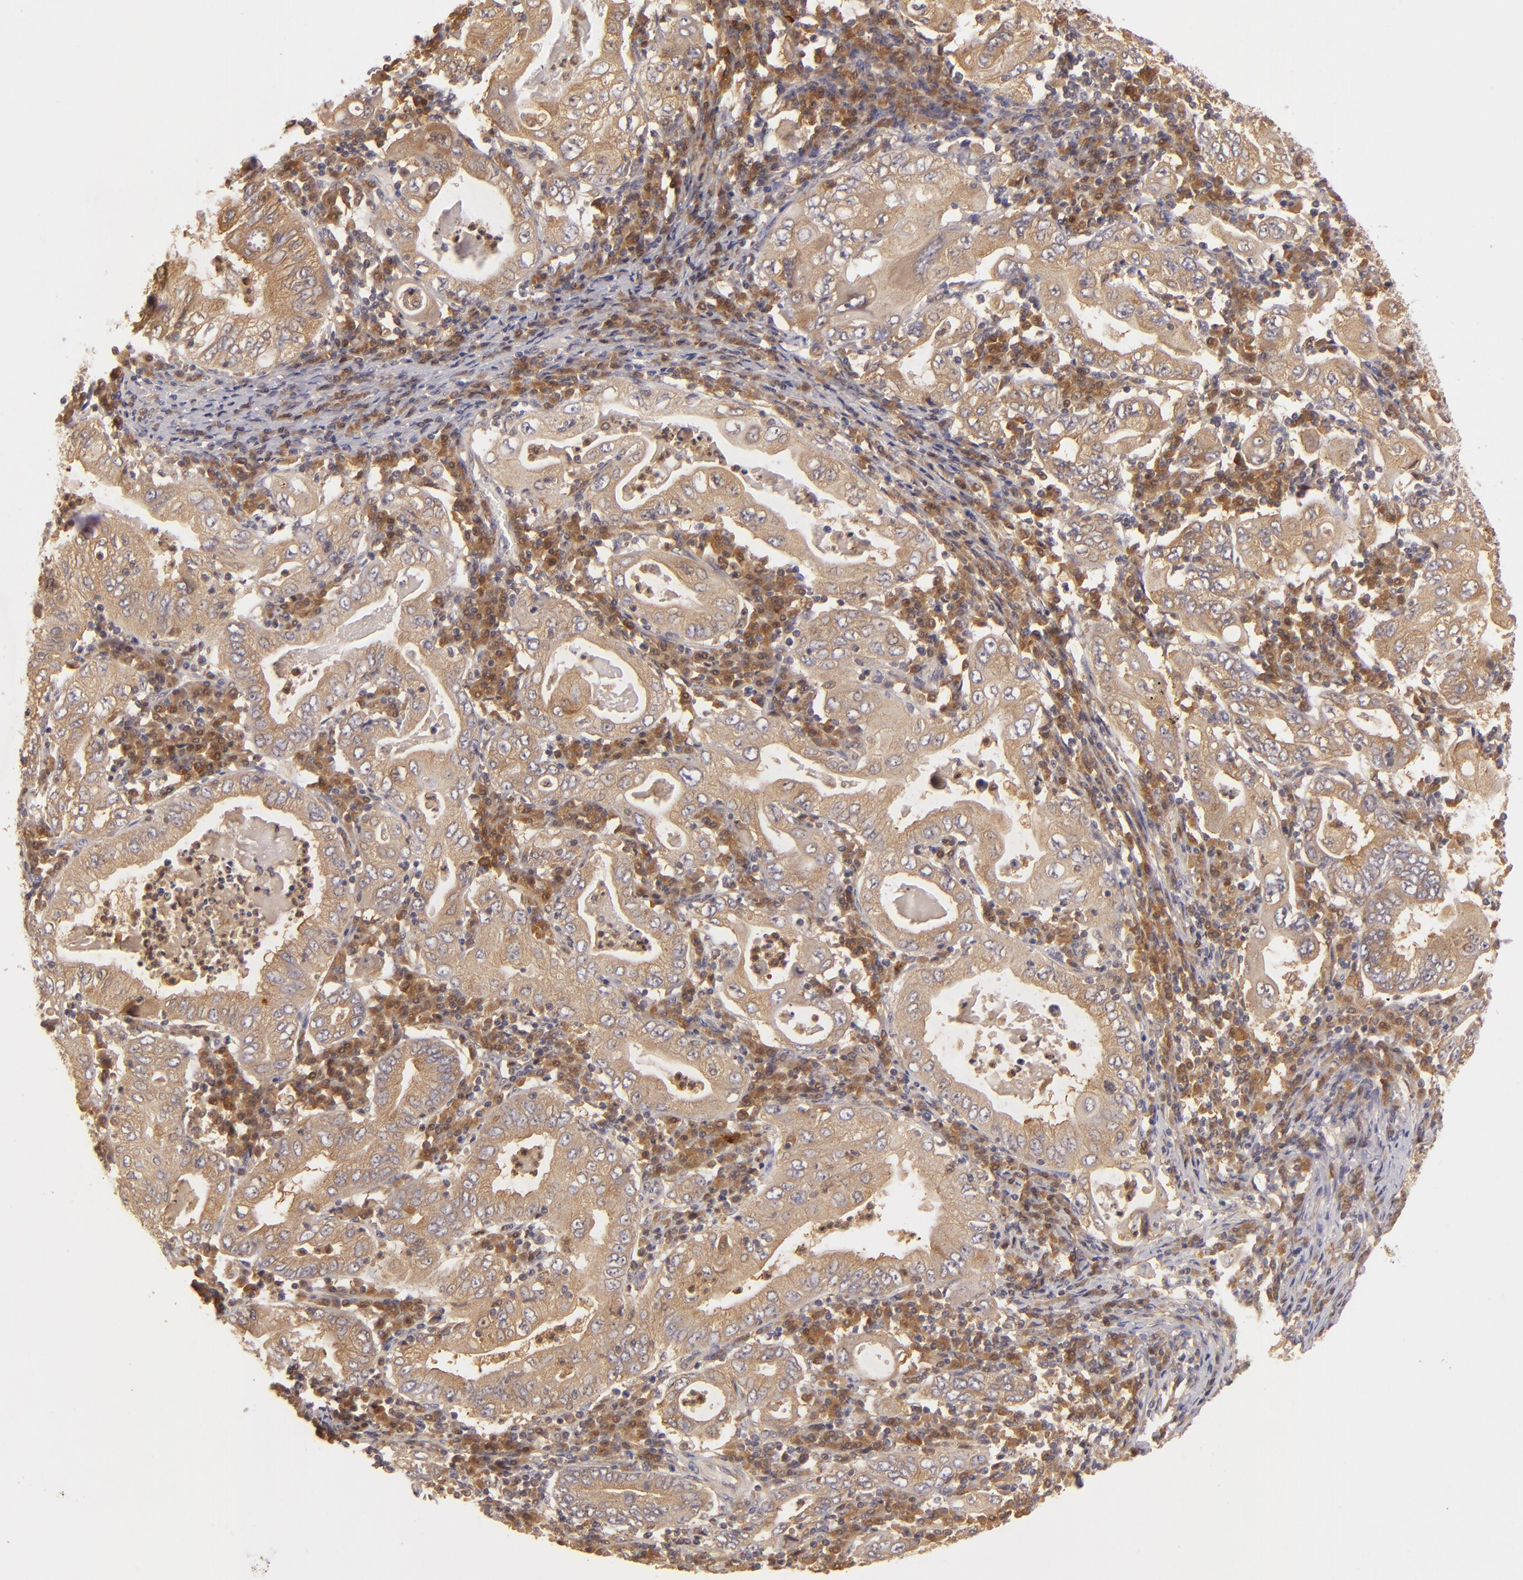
{"staining": {"intensity": "strong", "quantity": ">75%", "location": "cytoplasmic/membranous"}, "tissue": "stomach cancer", "cell_type": "Tumor cells", "image_type": "cancer", "snomed": [{"axis": "morphology", "description": "Normal tissue, NOS"}, {"axis": "morphology", "description": "Adenocarcinoma, NOS"}, {"axis": "topography", "description": "Esophagus"}, {"axis": "topography", "description": "Stomach, upper"}, {"axis": "topography", "description": "Peripheral nerve tissue"}], "caption": "Immunohistochemistry histopathology image of neoplastic tissue: human stomach cancer stained using immunohistochemistry (IHC) shows high levels of strong protein expression localized specifically in the cytoplasmic/membranous of tumor cells, appearing as a cytoplasmic/membranous brown color.", "gene": "PRKCD", "patient": {"sex": "male", "age": 62}}